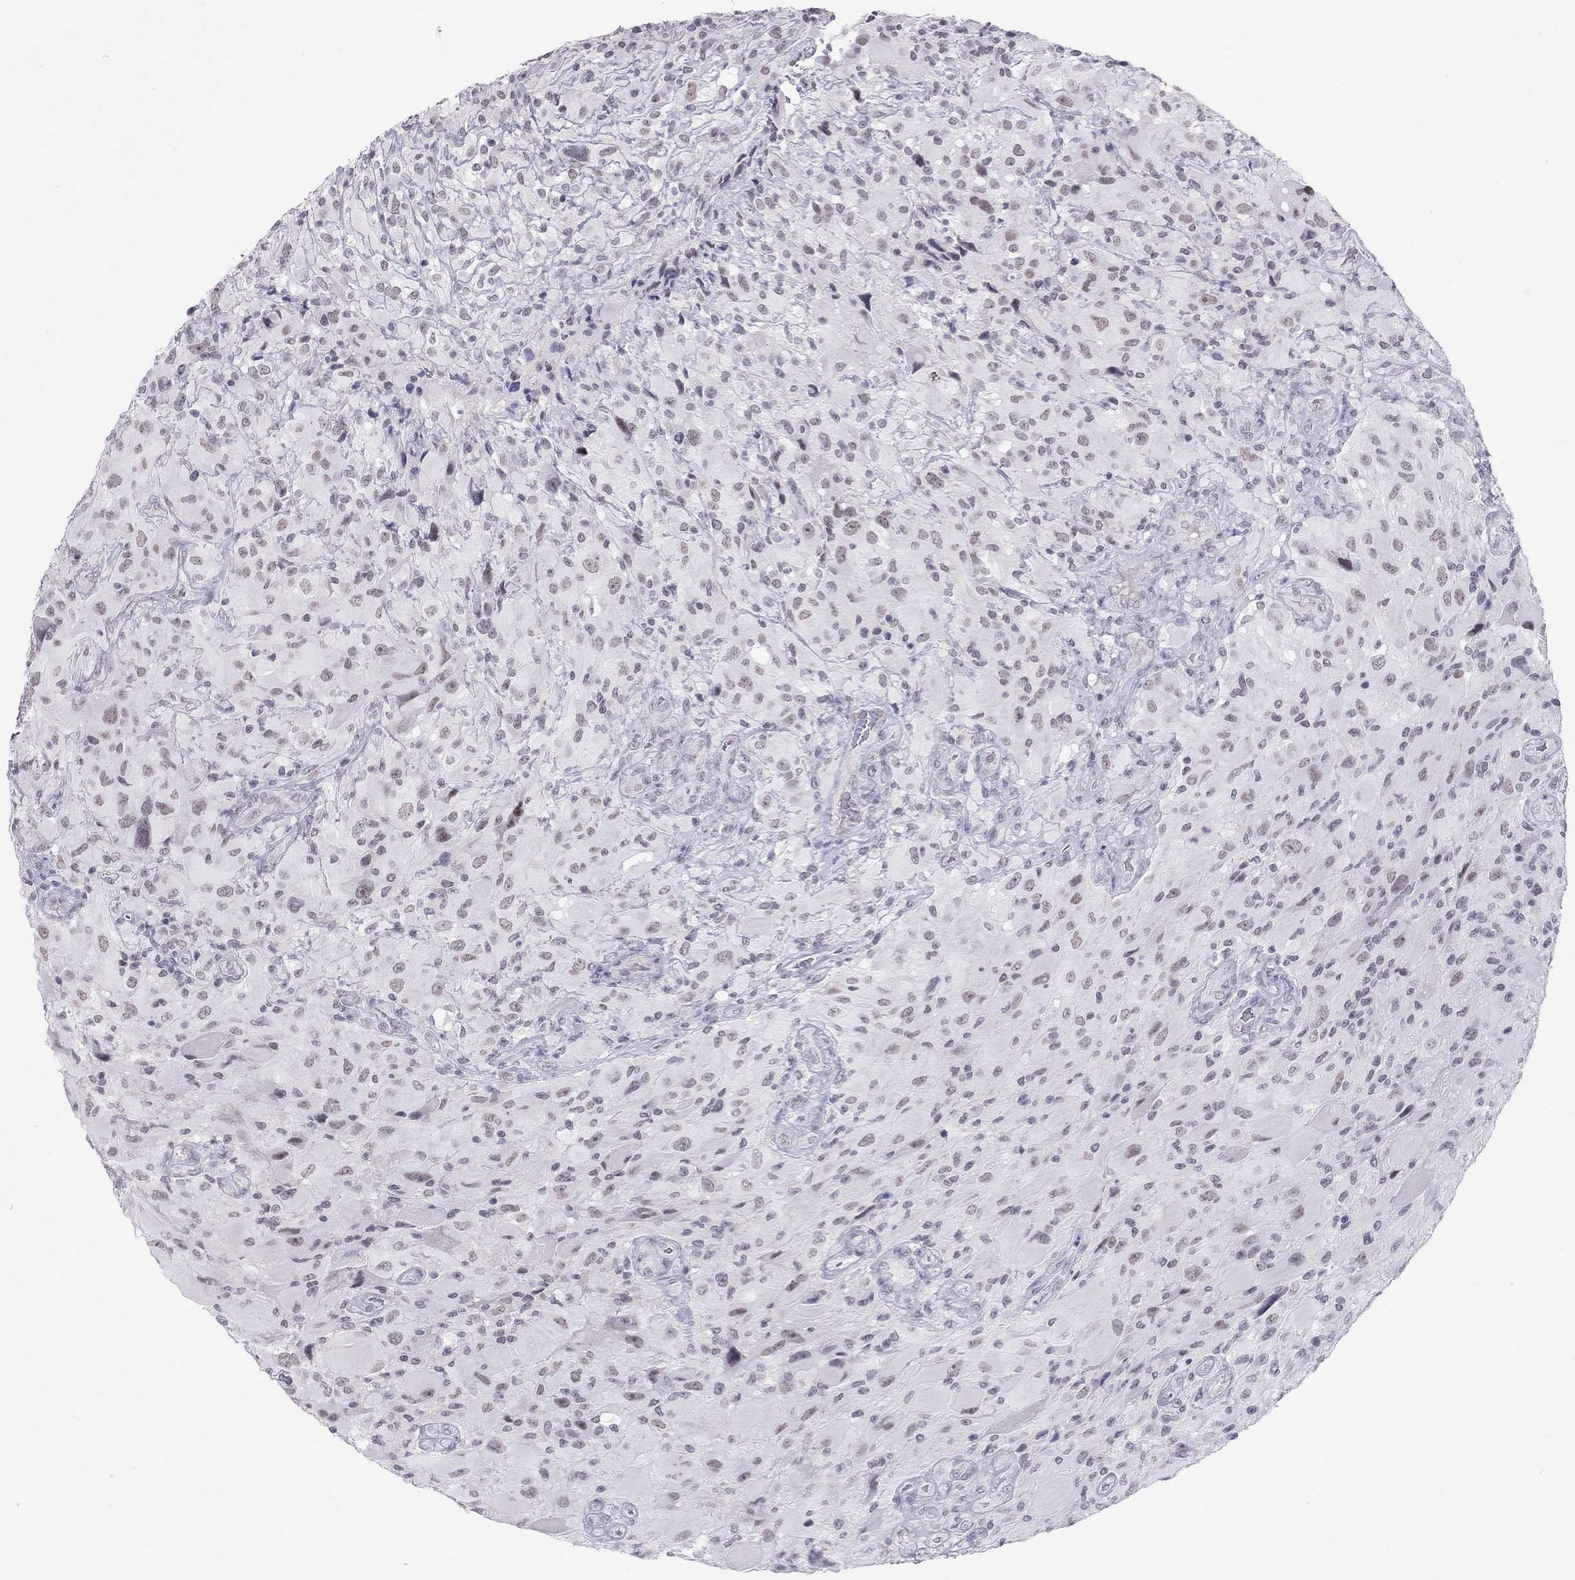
{"staining": {"intensity": "negative", "quantity": "none", "location": "none"}, "tissue": "glioma", "cell_type": "Tumor cells", "image_type": "cancer", "snomed": [{"axis": "morphology", "description": "Glioma, malignant, High grade"}, {"axis": "topography", "description": "Cerebral cortex"}], "caption": "An IHC image of glioma is shown. There is no staining in tumor cells of glioma.", "gene": "JHY", "patient": {"sex": "male", "age": 35}}